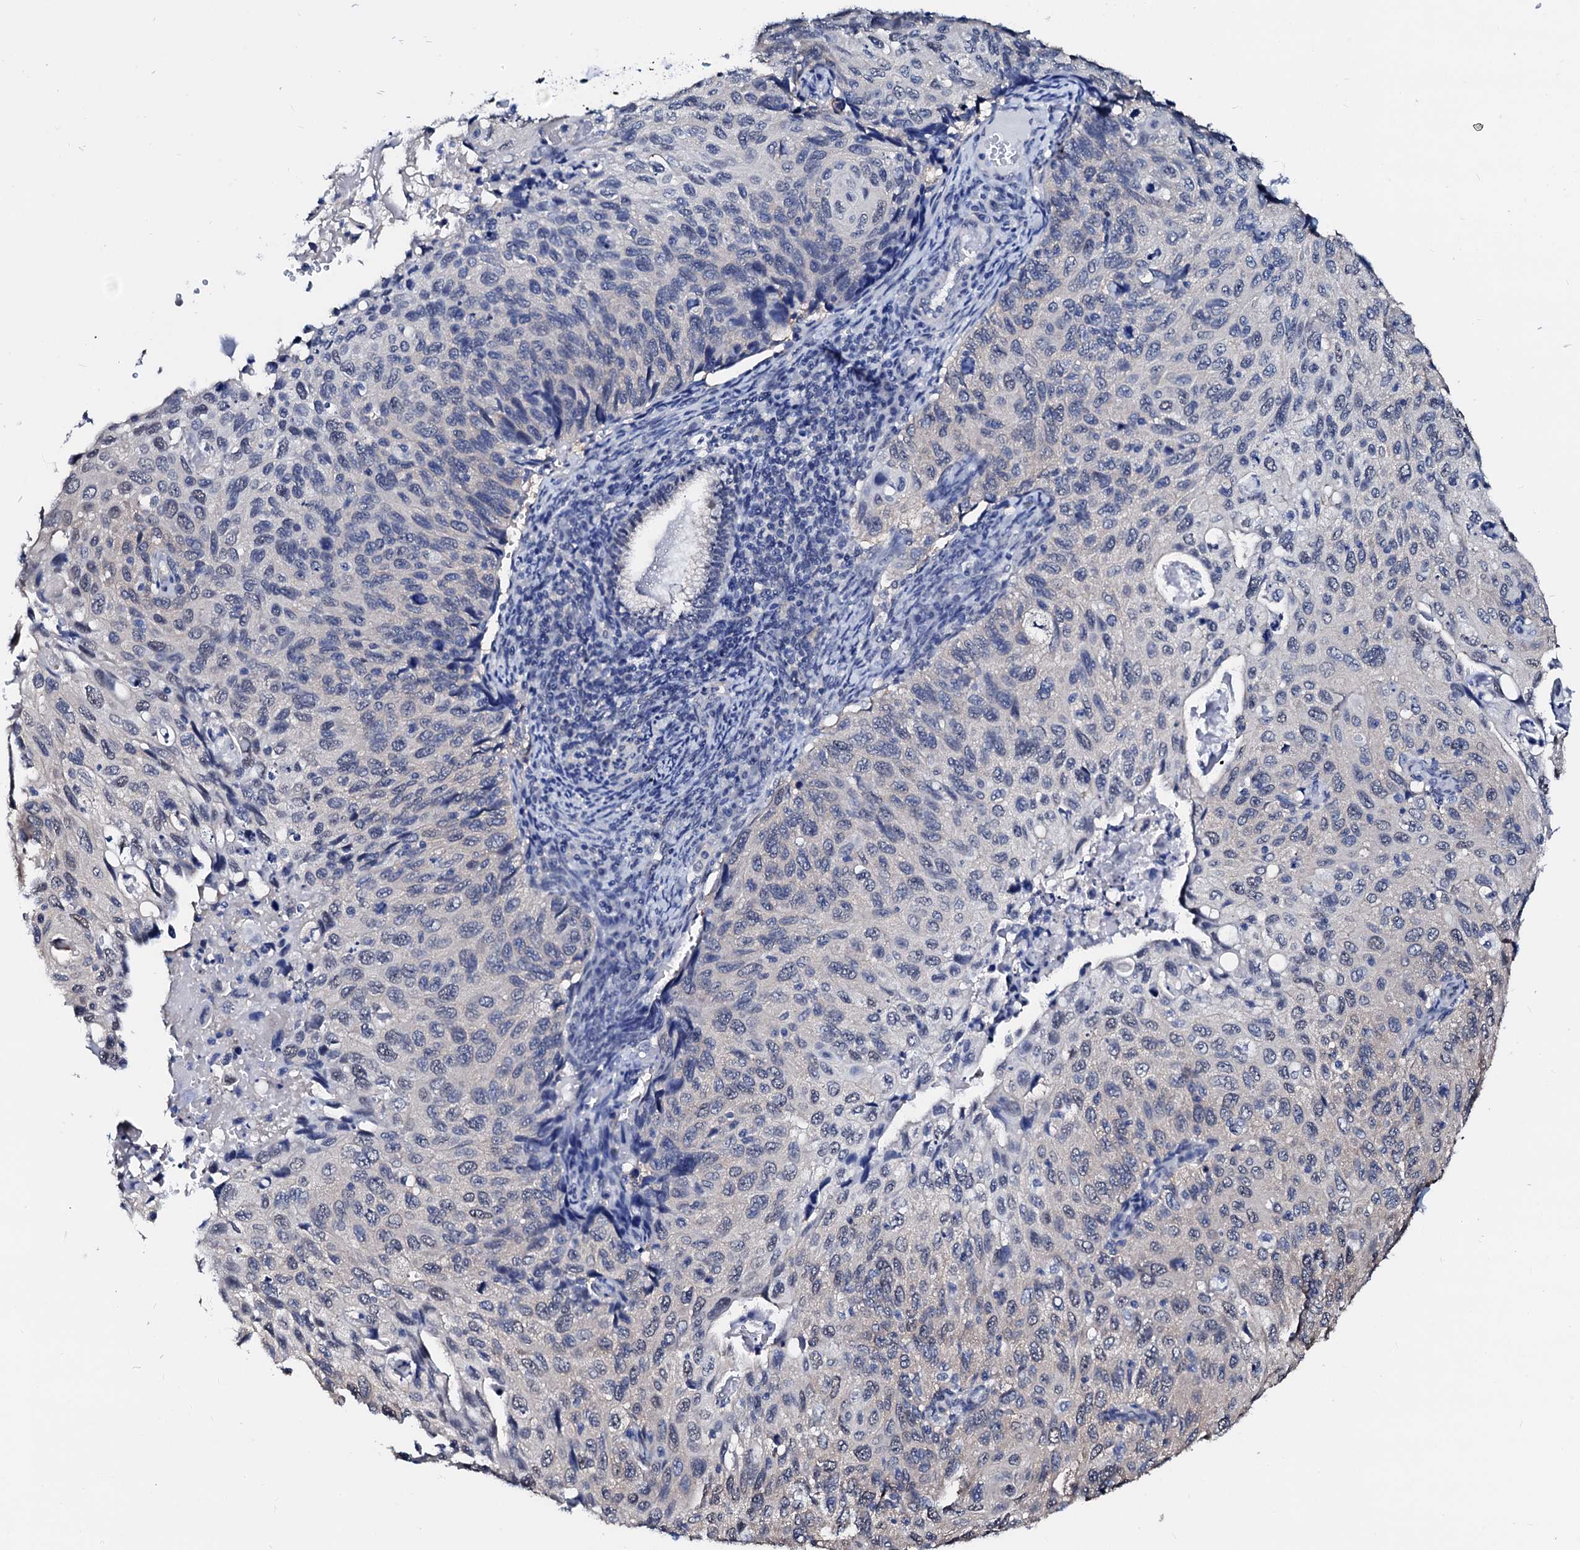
{"staining": {"intensity": "negative", "quantity": "none", "location": "none"}, "tissue": "cervical cancer", "cell_type": "Tumor cells", "image_type": "cancer", "snomed": [{"axis": "morphology", "description": "Squamous cell carcinoma, NOS"}, {"axis": "topography", "description": "Cervix"}], "caption": "DAB immunohistochemical staining of human cervical squamous cell carcinoma reveals no significant positivity in tumor cells.", "gene": "CSN2", "patient": {"sex": "female", "age": 70}}